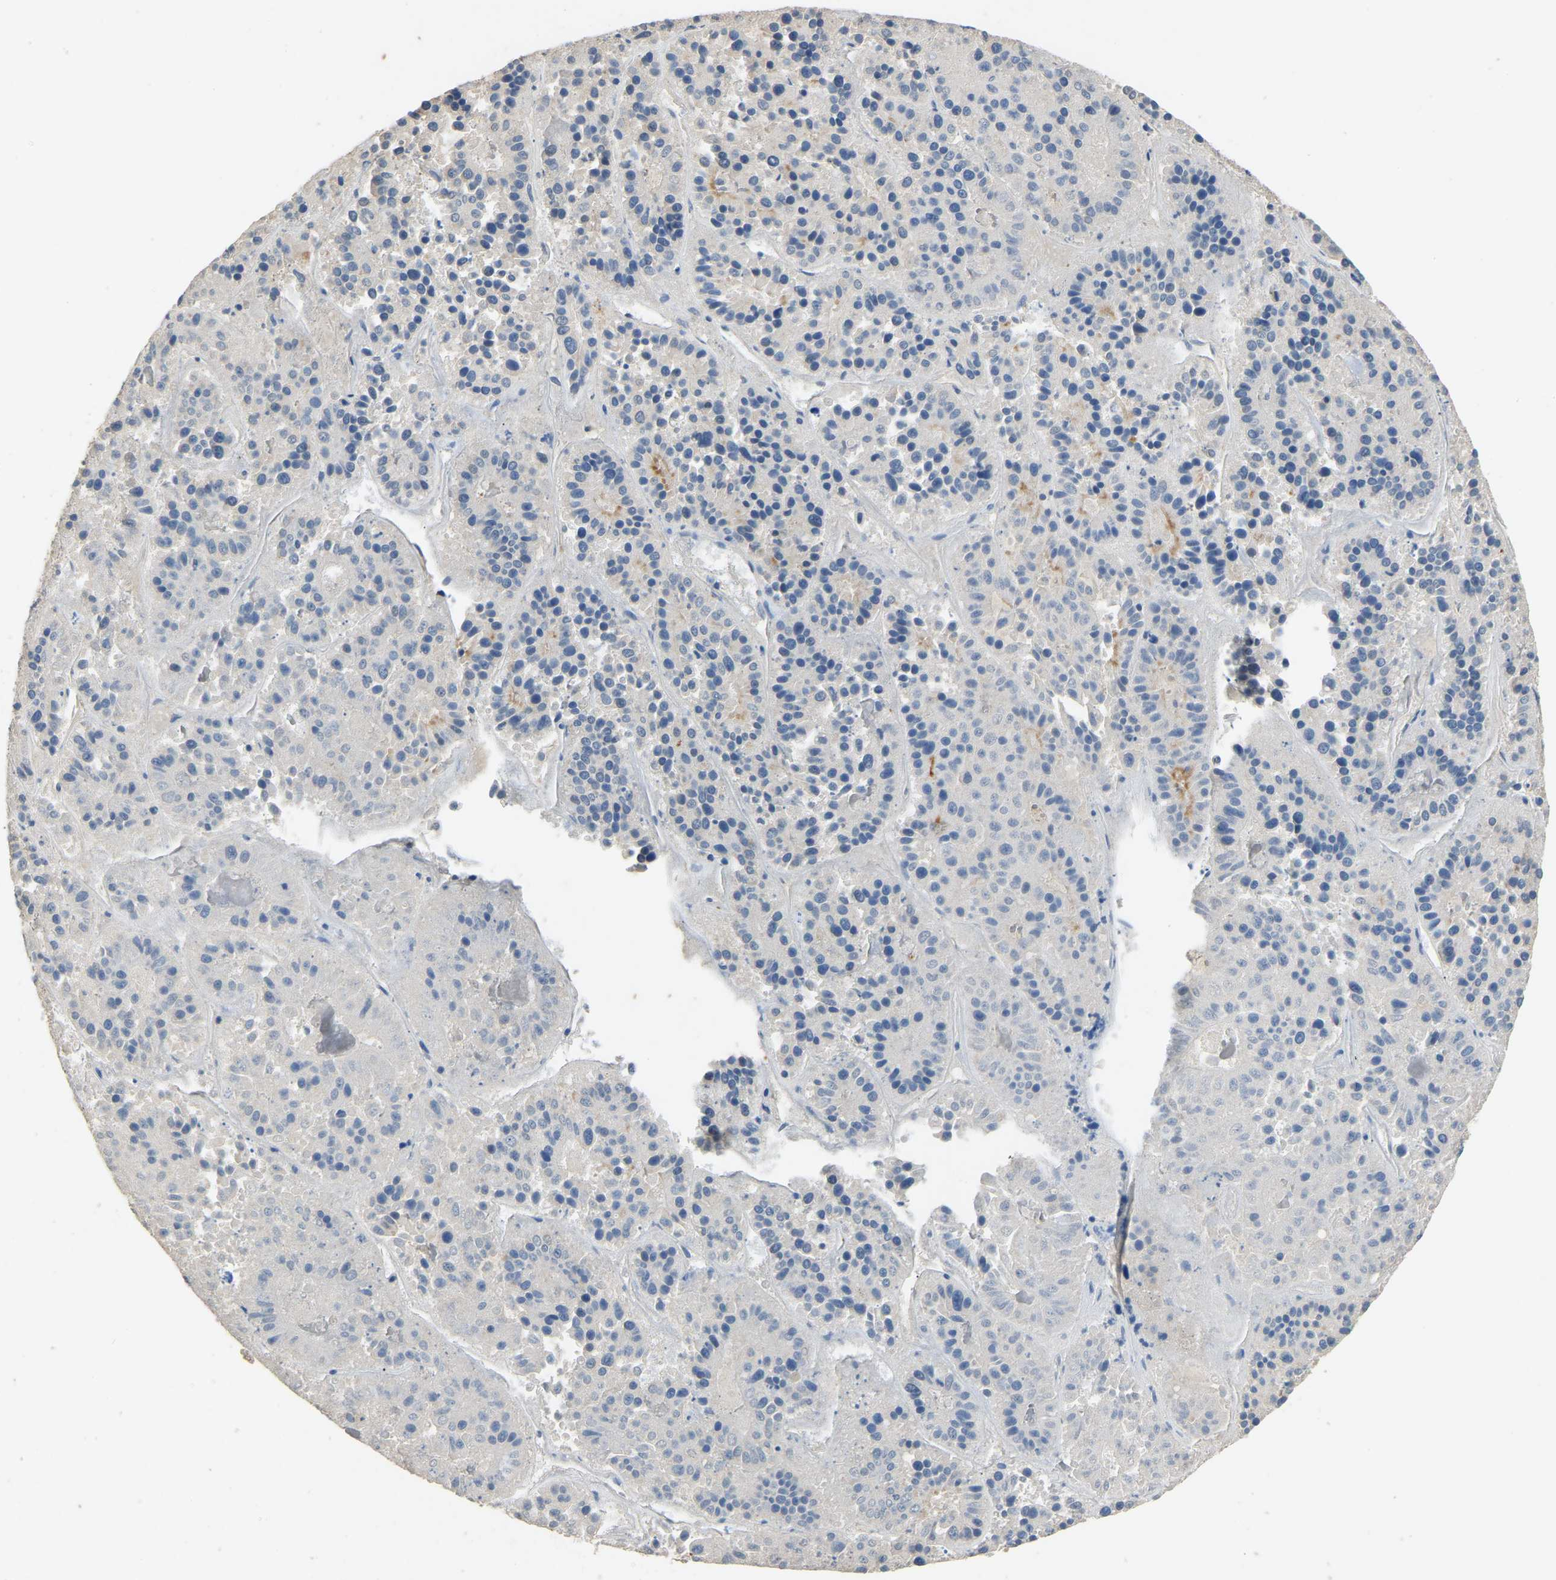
{"staining": {"intensity": "negative", "quantity": "none", "location": "none"}, "tissue": "pancreatic cancer", "cell_type": "Tumor cells", "image_type": "cancer", "snomed": [{"axis": "morphology", "description": "Adenocarcinoma, NOS"}, {"axis": "topography", "description": "Pancreas"}], "caption": "The histopathology image displays no staining of tumor cells in pancreatic cancer. Nuclei are stained in blue.", "gene": "TUFM", "patient": {"sex": "male", "age": 50}}